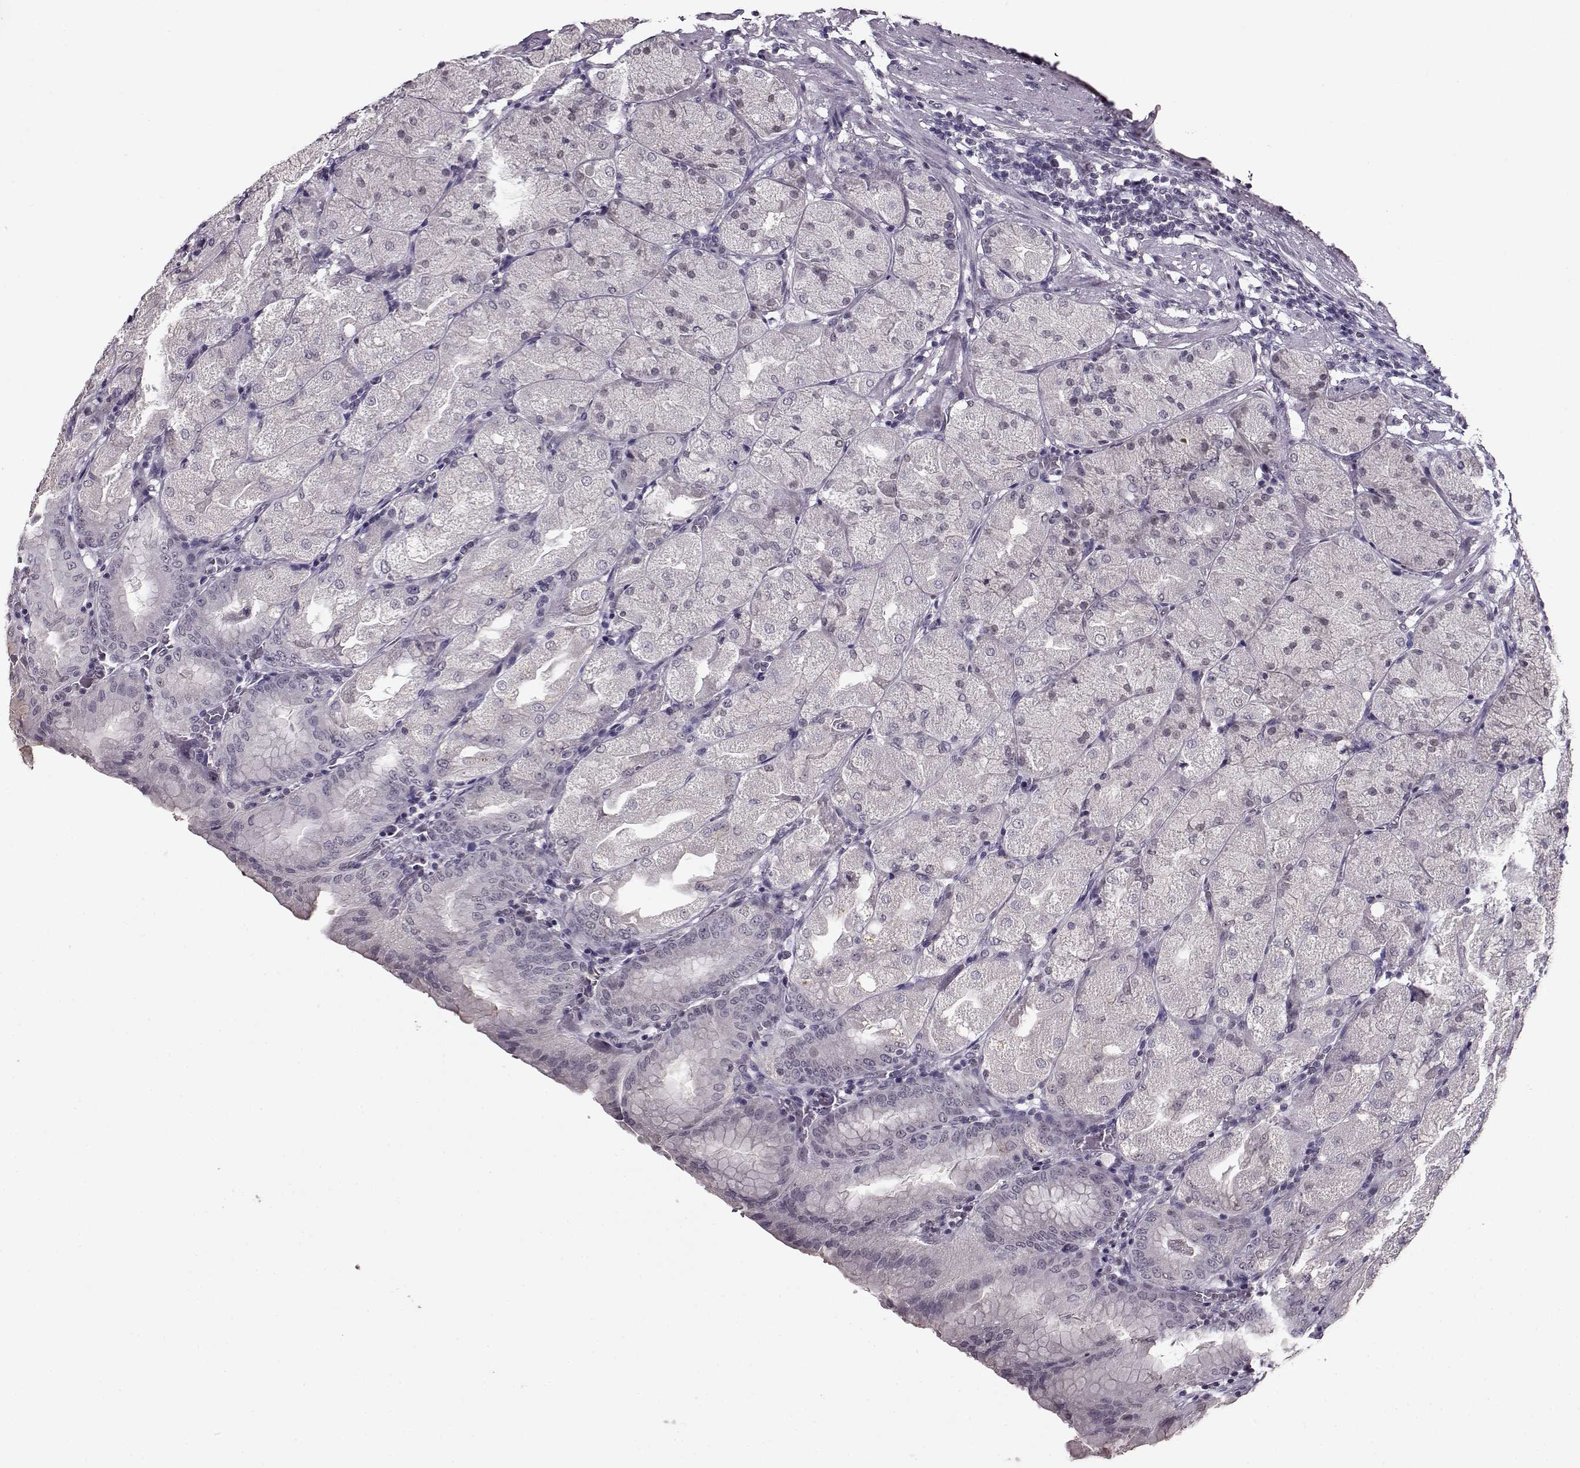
{"staining": {"intensity": "negative", "quantity": "none", "location": "none"}, "tissue": "stomach", "cell_type": "Glandular cells", "image_type": "normal", "snomed": [{"axis": "morphology", "description": "Normal tissue, NOS"}, {"axis": "topography", "description": "Stomach, upper"}, {"axis": "topography", "description": "Stomach"}, {"axis": "topography", "description": "Stomach, lower"}], "caption": "IHC of unremarkable human stomach reveals no staining in glandular cells. (IHC, brightfield microscopy, high magnification).", "gene": "RP1L1", "patient": {"sex": "male", "age": 62}}